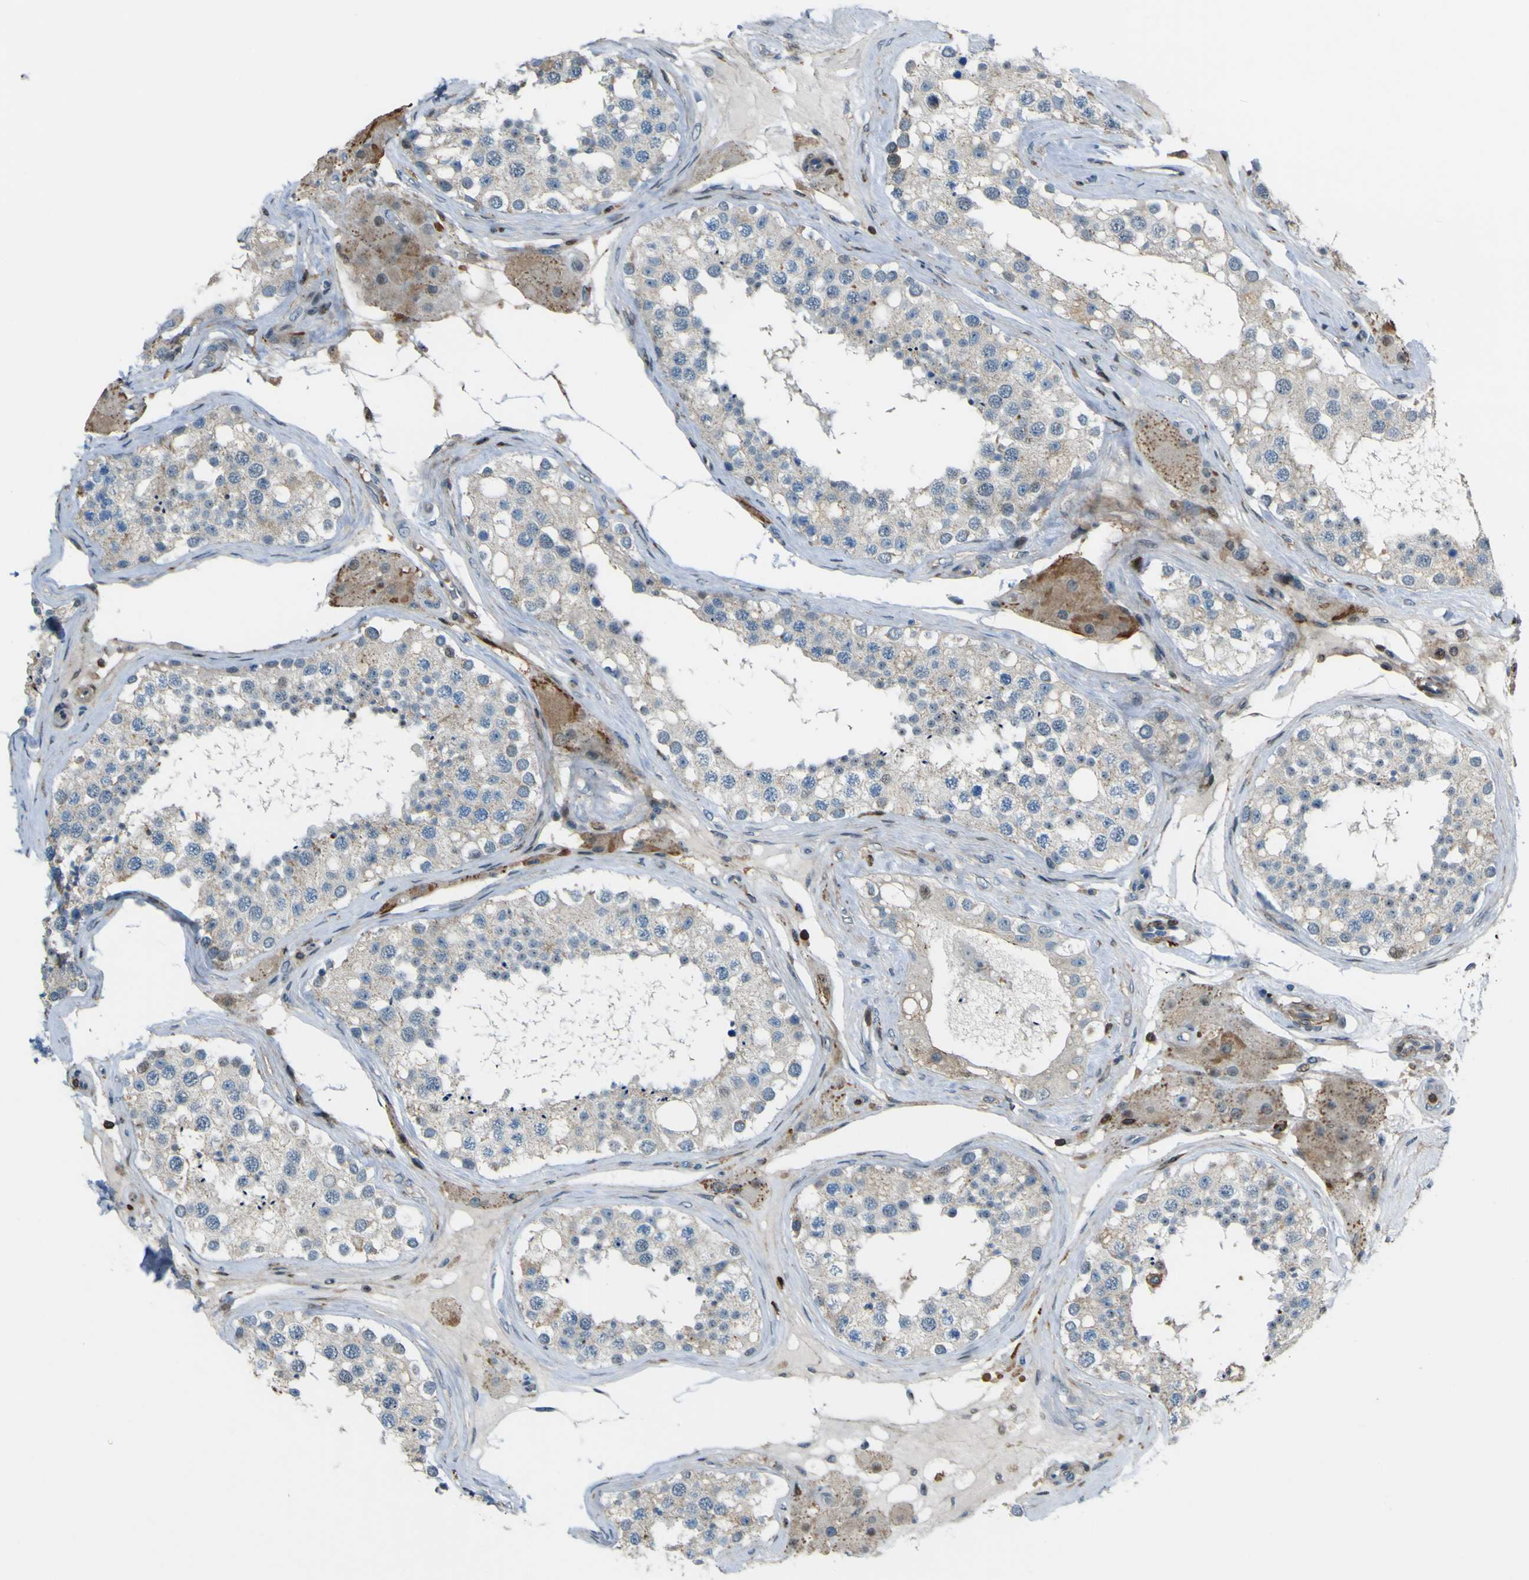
{"staining": {"intensity": "weak", "quantity": "<25%", "location": "cytoplasmic/membranous"}, "tissue": "testis", "cell_type": "Cells in seminiferous ducts", "image_type": "normal", "snomed": [{"axis": "morphology", "description": "Normal tissue, NOS"}, {"axis": "topography", "description": "Testis"}], "caption": "The micrograph demonstrates no significant expression in cells in seminiferous ducts of testis.", "gene": "PCDHB5", "patient": {"sex": "male", "age": 68}}